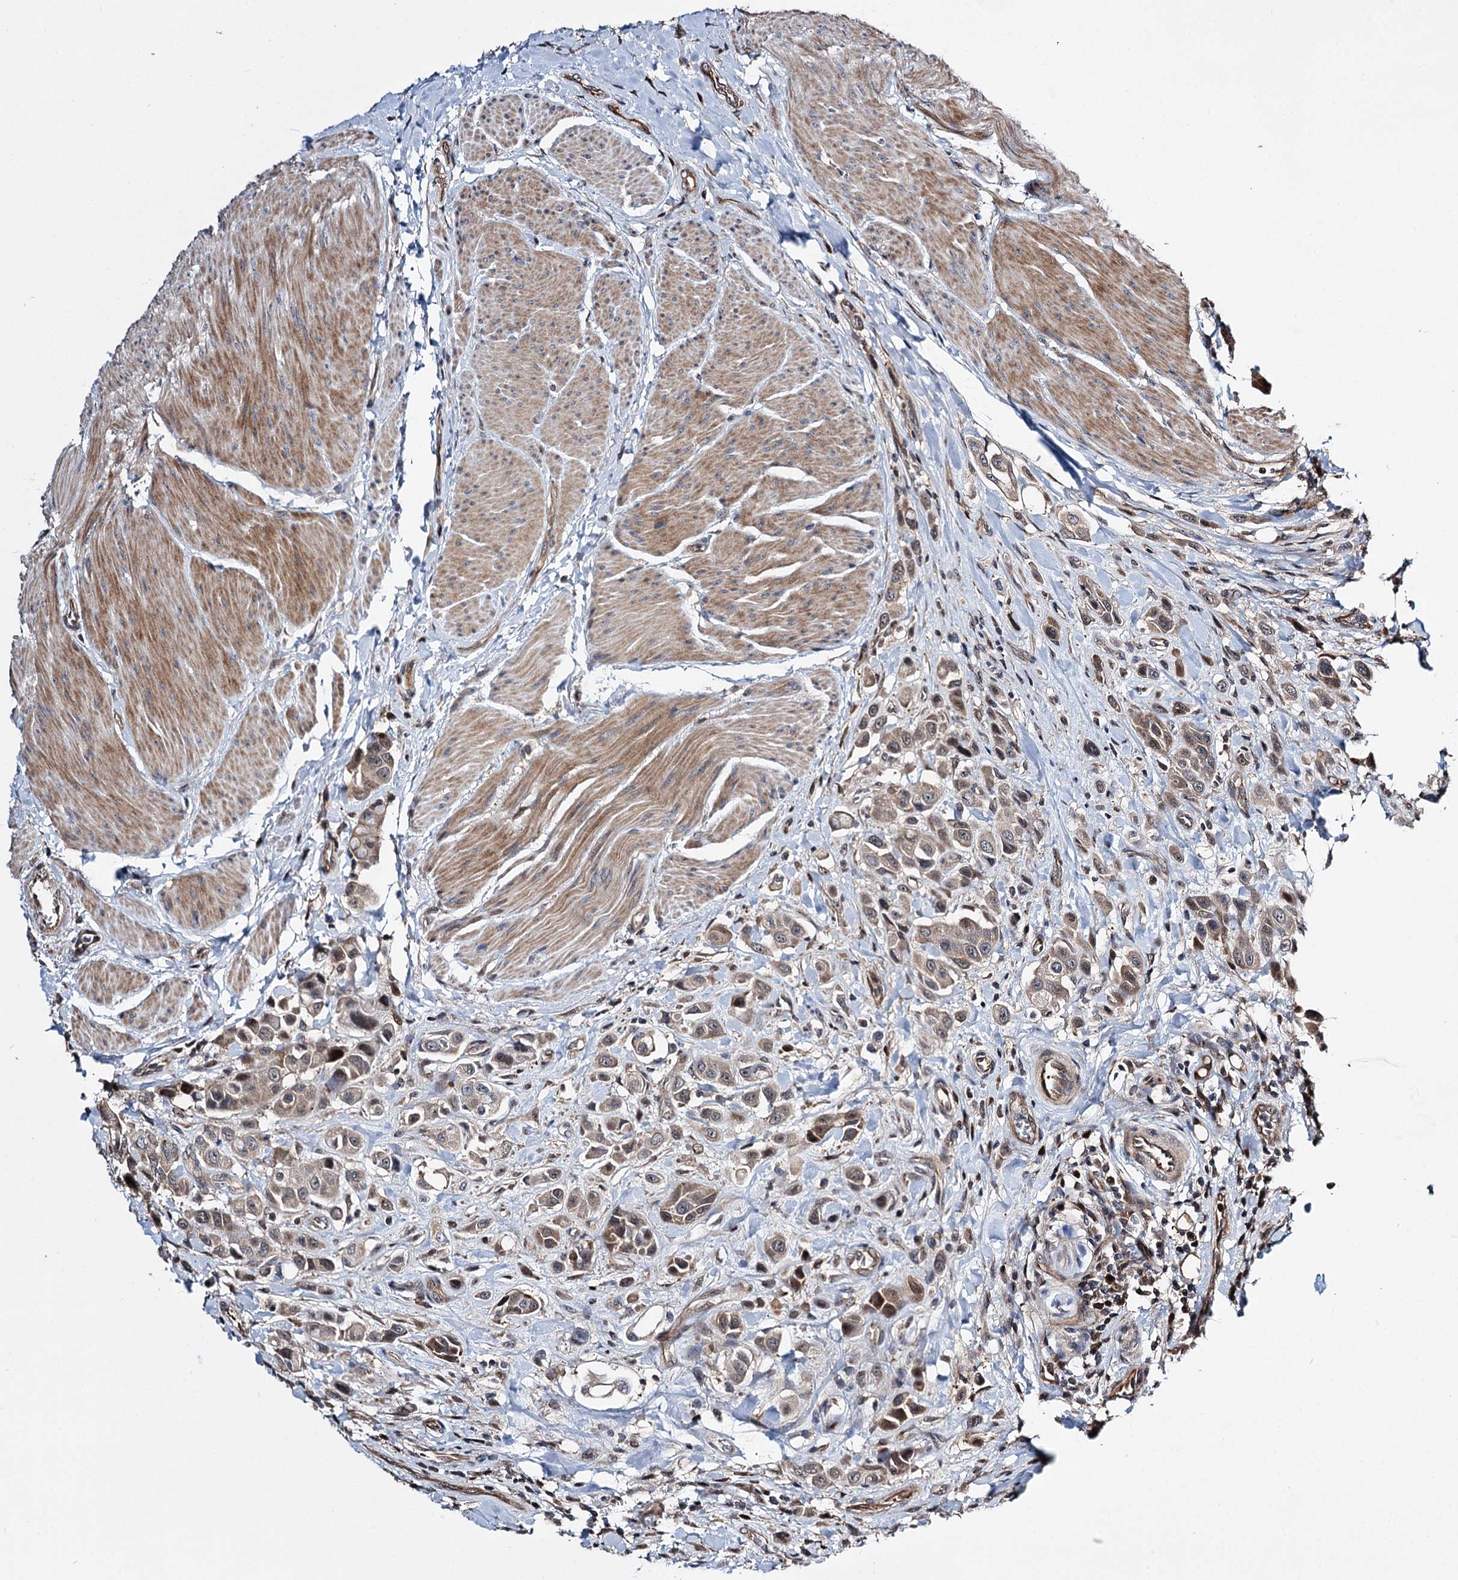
{"staining": {"intensity": "weak", "quantity": "25%-75%", "location": "cytoplasmic/membranous"}, "tissue": "urothelial cancer", "cell_type": "Tumor cells", "image_type": "cancer", "snomed": [{"axis": "morphology", "description": "Urothelial carcinoma, High grade"}, {"axis": "topography", "description": "Urinary bladder"}], "caption": "Urothelial carcinoma (high-grade) stained with a protein marker exhibits weak staining in tumor cells.", "gene": "GPBP1", "patient": {"sex": "male", "age": 50}}